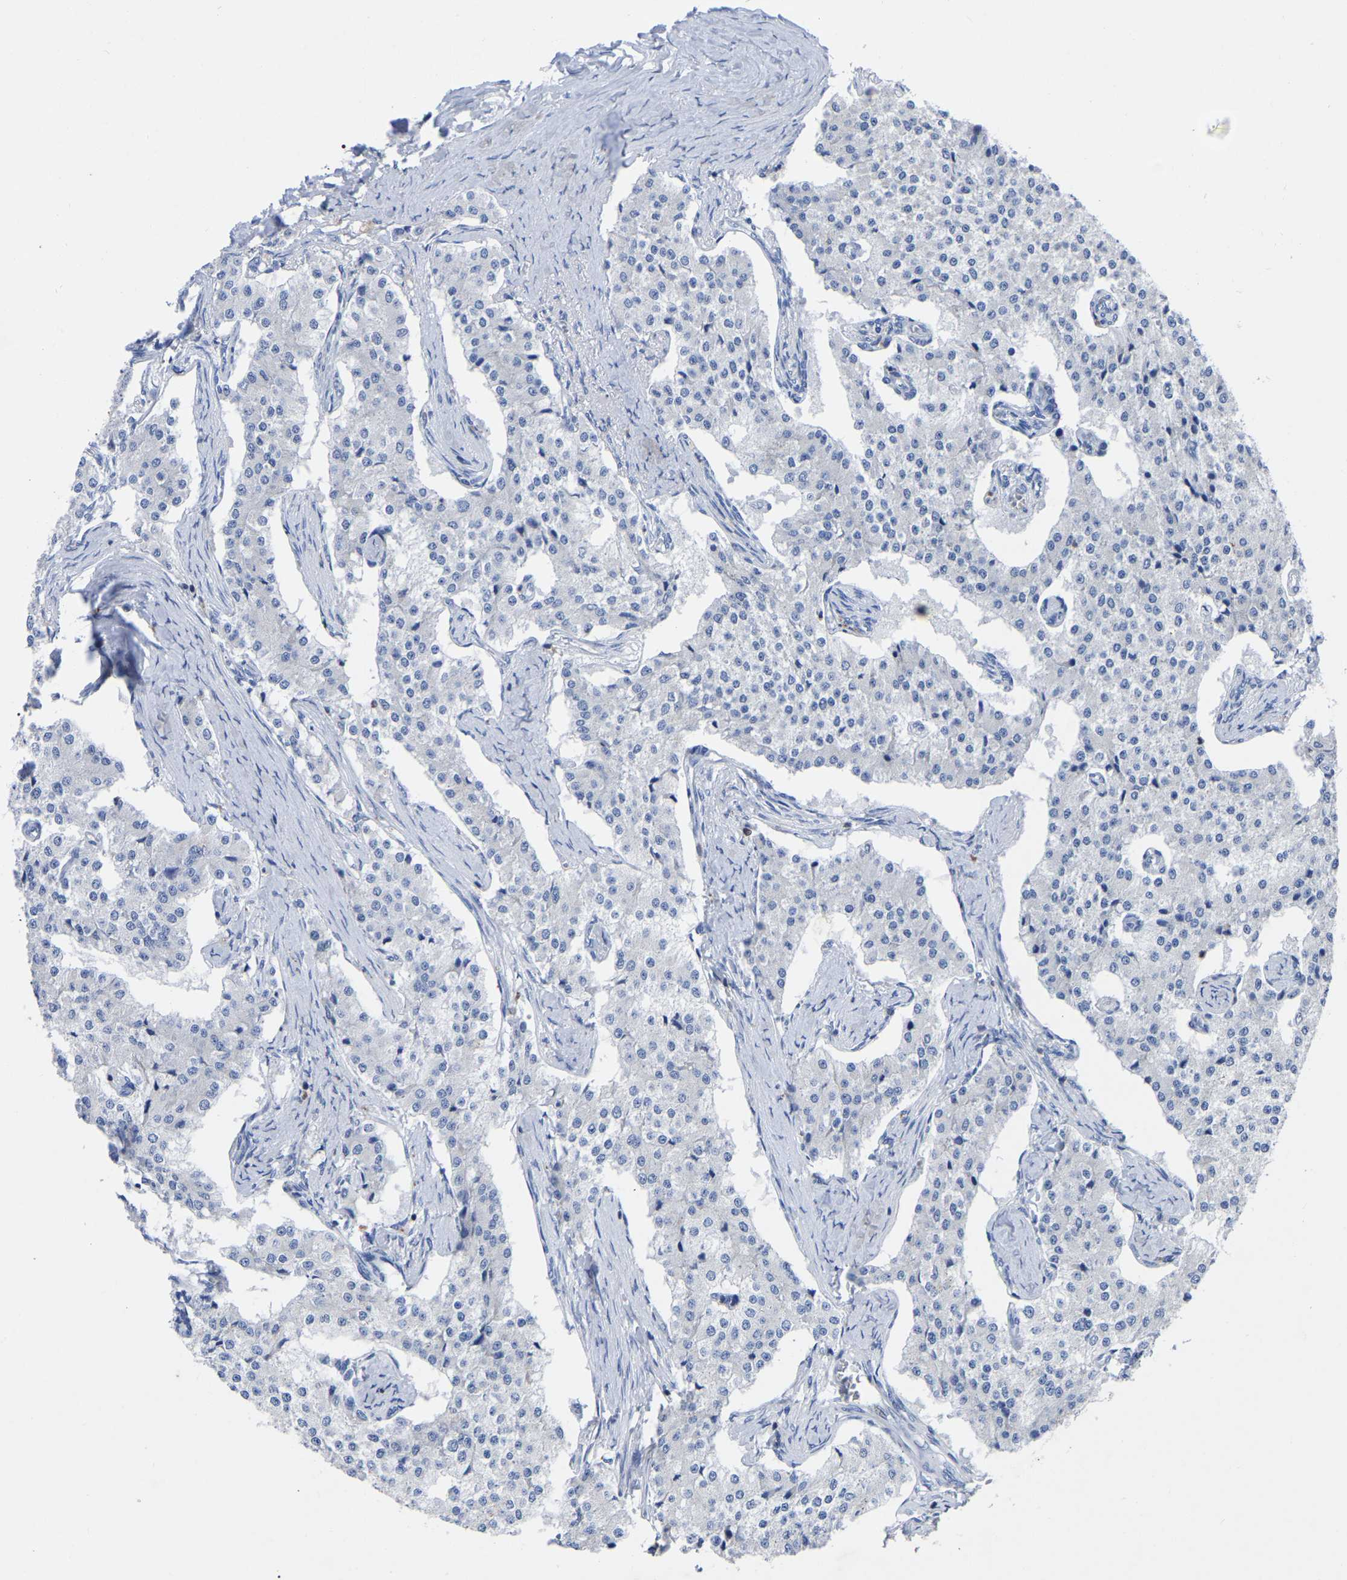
{"staining": {"intensity": "negative", "quantity": "none", "location": "none"}, "tissue": "carcinoid", "cell_type": "Tumor cells", "image_type": "cancer", "snomed": [{"axis": "morphology", "description": "Carcinoid, malignant, NOS"}, {"axis": "topography", "description": "Colon"}], "caption": "Immunohistochemical staining of malignant carcinoid displays no significant positivity in tumor cells.", "gene": "PTPN7", "patient": {"sex": "female", "age": 52}}